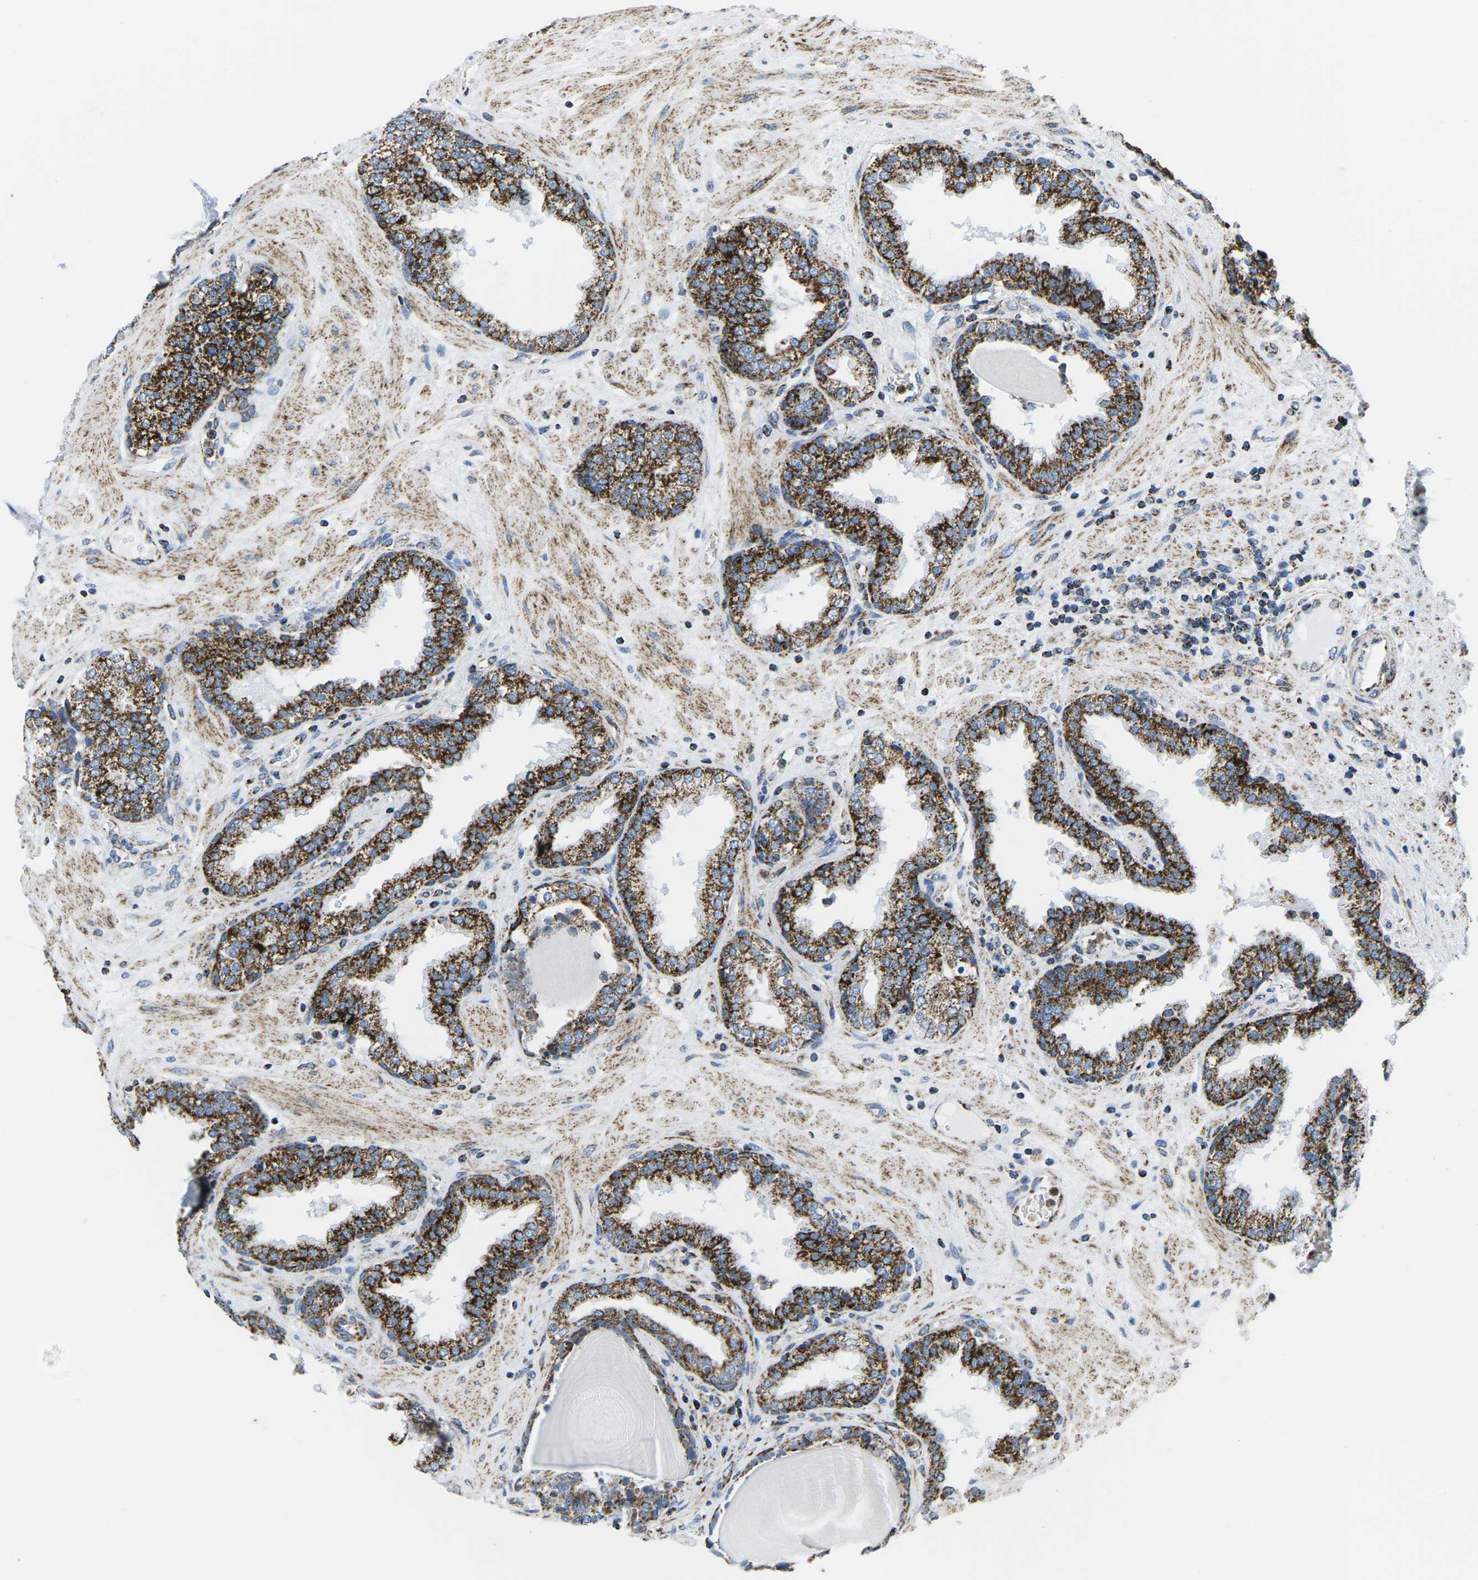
{"staining": {"intensity": "strong", "quantity": ">75%", "location": "cytoplasmic/membranous"}, "tissue": "prostate", "cell_type": "Glandular cells", "image_type": "normal", "snomed": [{"axis": "morphology", "description": "Normal tissue, NOS"}, {"axis": "topography", "description": "Prostate"}], "caption": "This photomicrograph exhibits immunohistochemistry (IHC) staining of normal prostate, with high strong cytoplasmic/membranous positivity in approximately >75% of glandular cells.", "gene": "COX6C", "patient": {"sex": "male", "age": 51}}